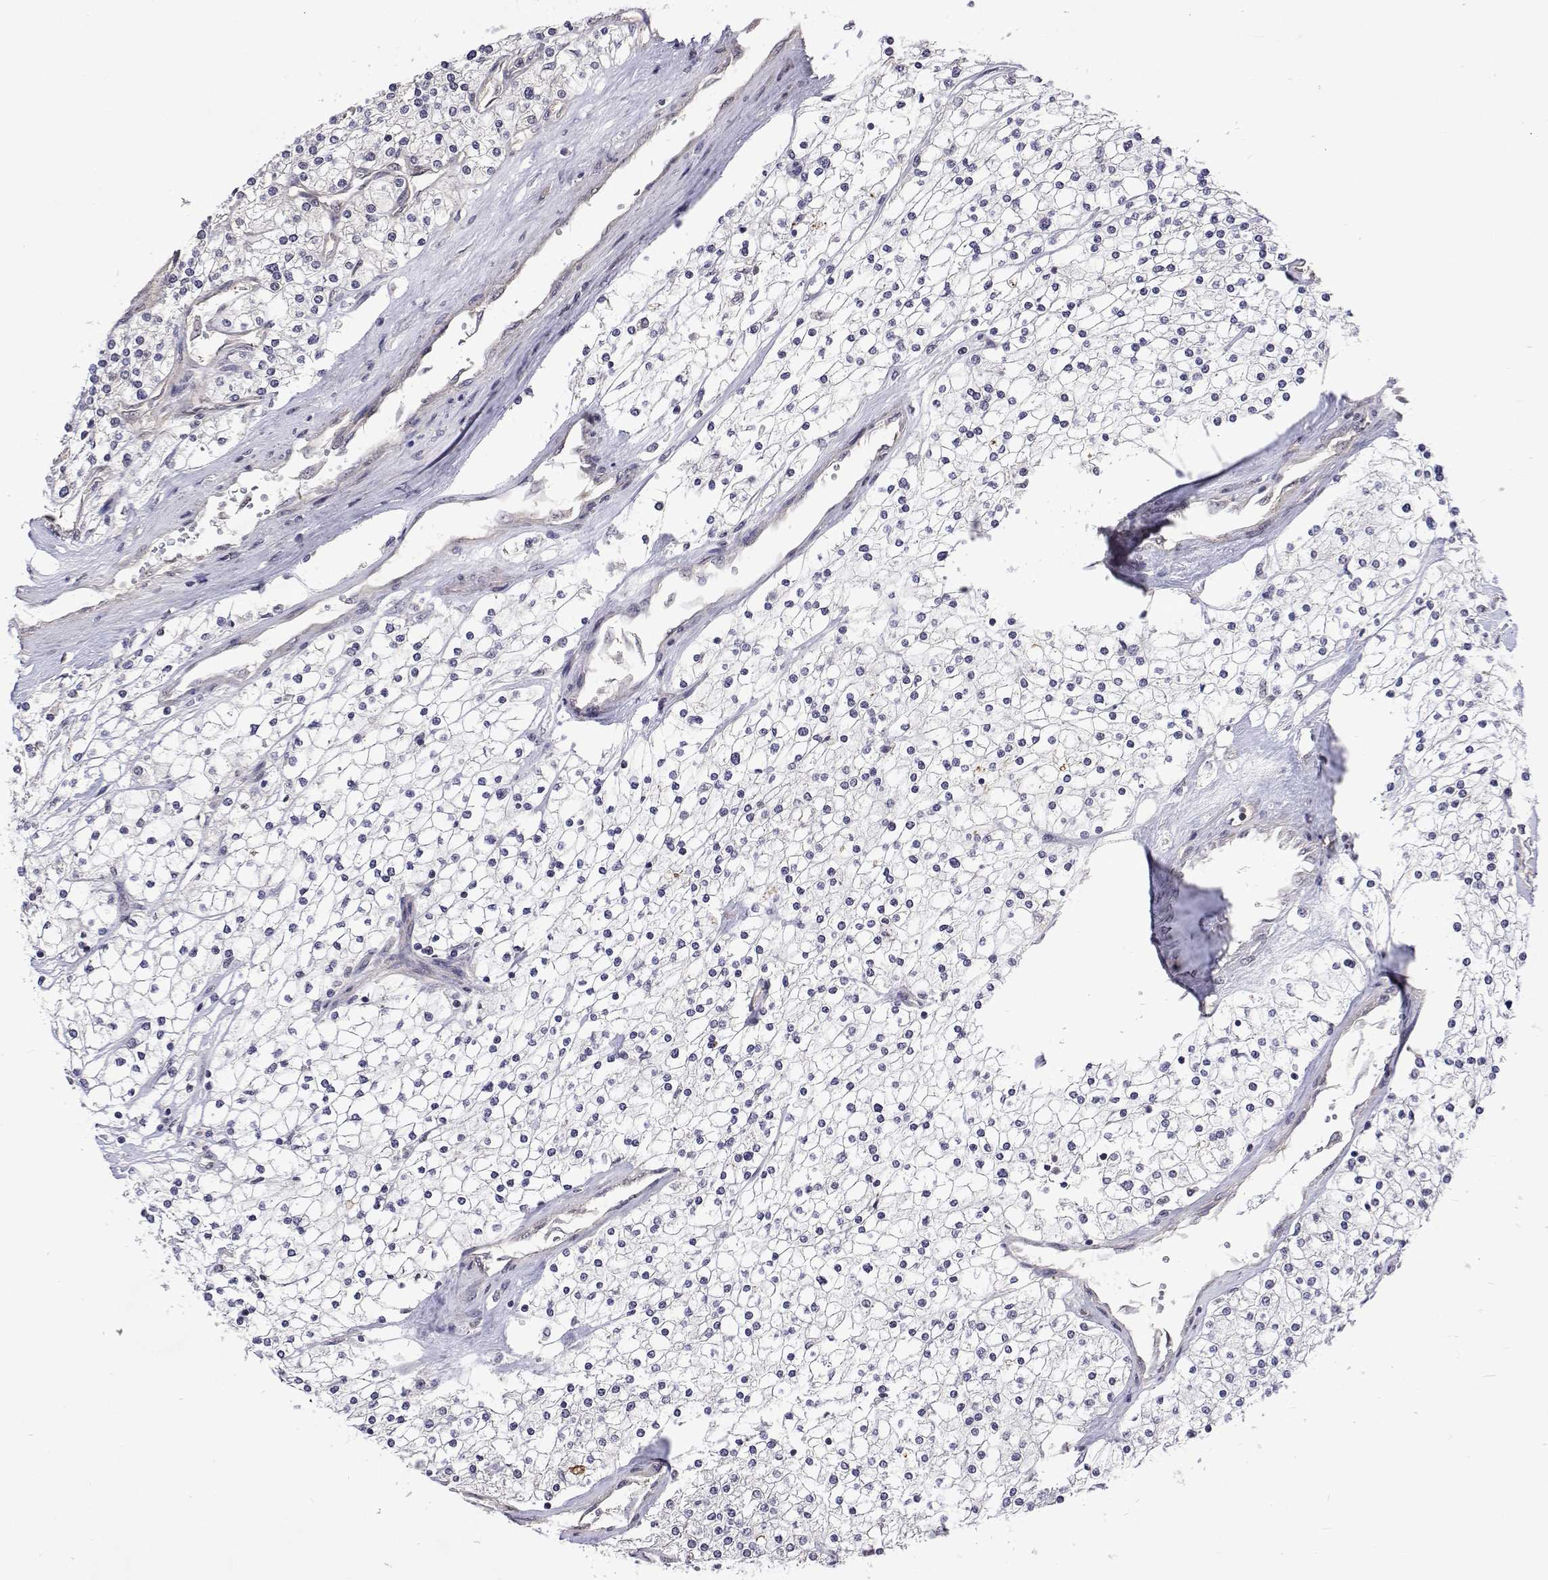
{"staining": {"intensity": "negative", "quantity": "none", "location": "none"}, "tissue": "renal cancer", "cell_type": "Tumor cells", "image_type": "cancer", "snomed": [{"axis": "morphology", "description": "Adenocarcinoma, NOS"}, {"axis": "topography", "description": "Kidney"}], "caption": "Tumor cells show no significant protein positivity in renal cancer (adenocarcinoma).", "gene": "NHP2", "patient": {"sex": "male", "age": 80}}